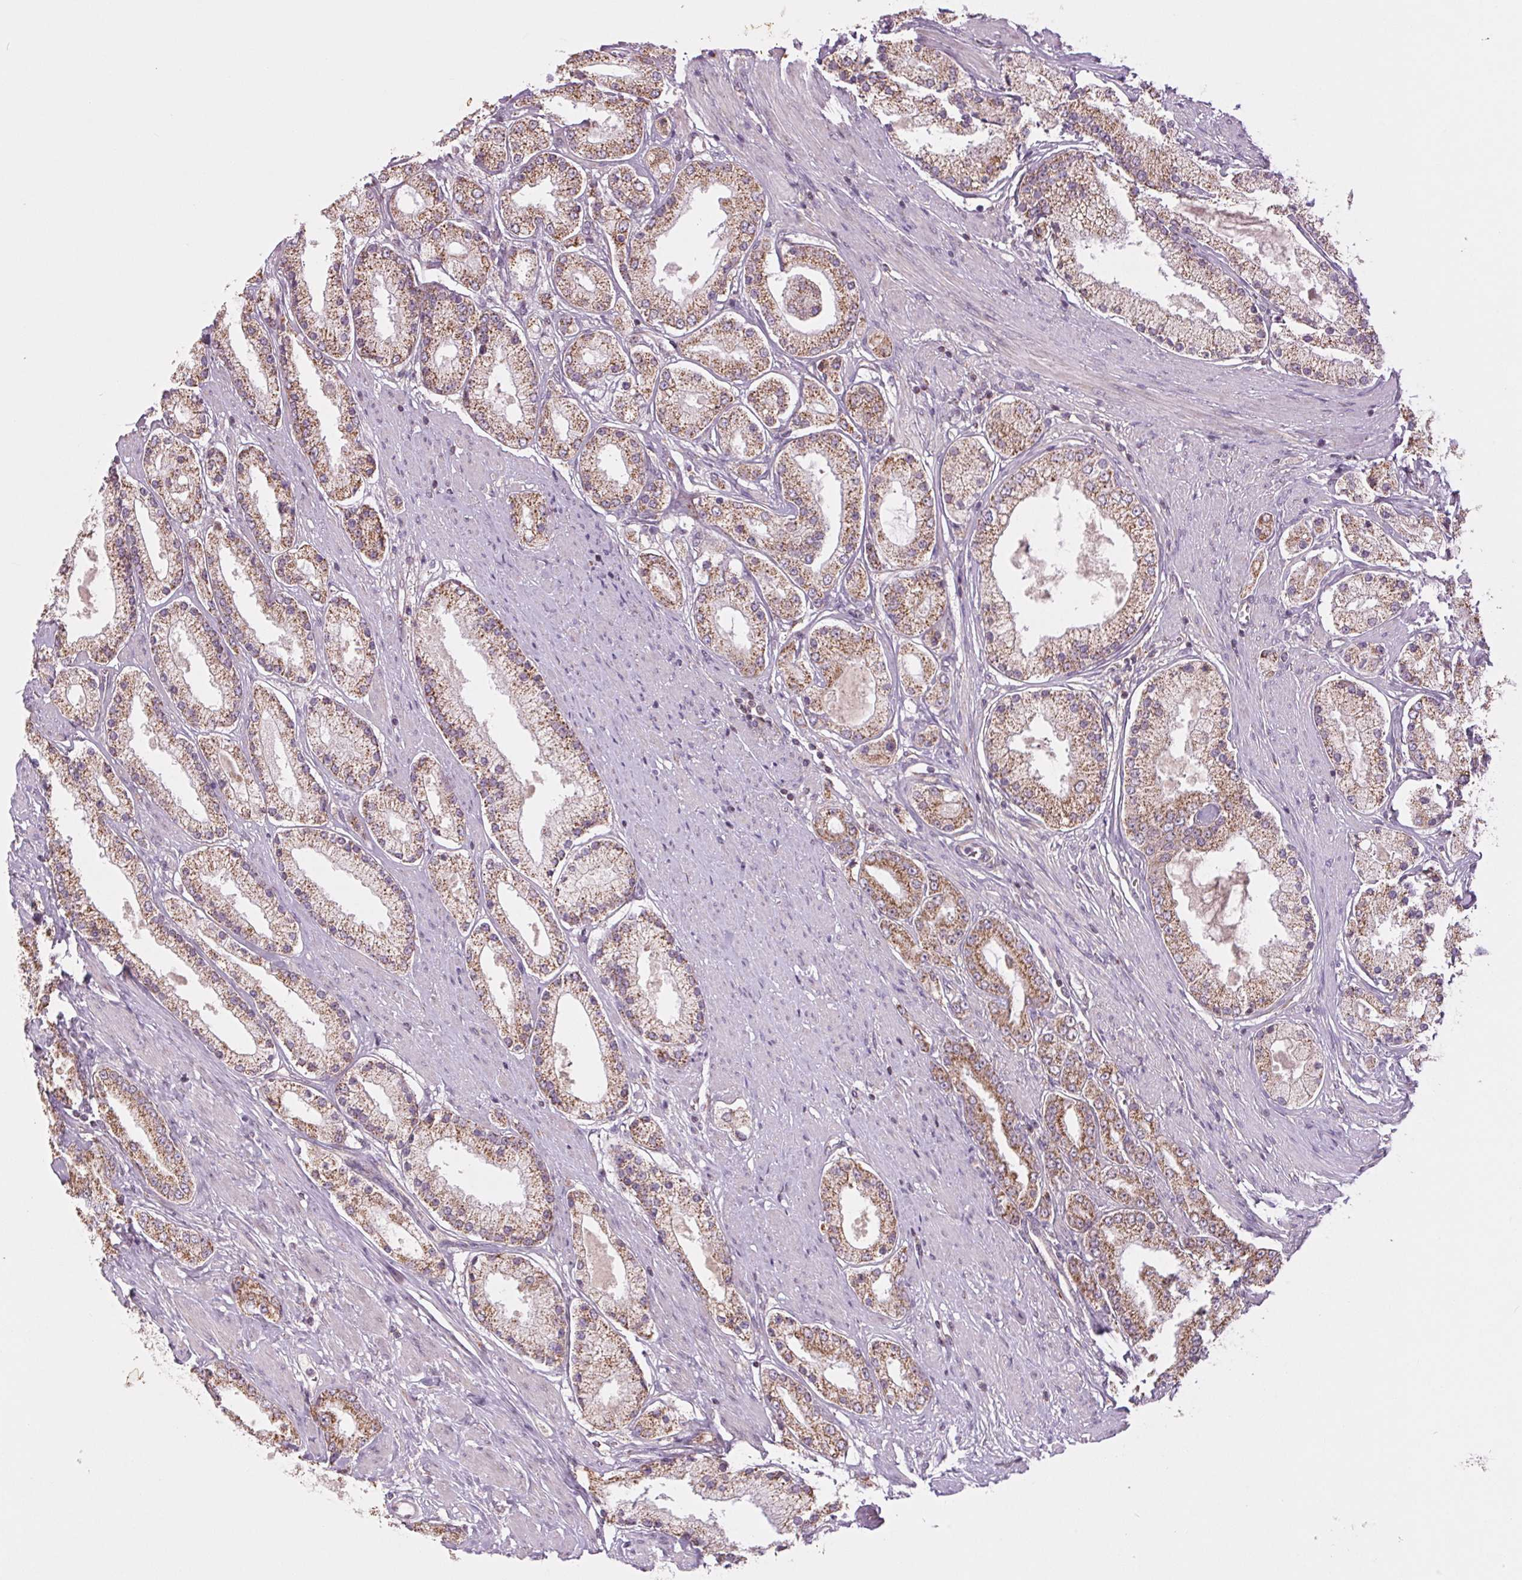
{"staining": {"intensity": "moderate", "quantity": ">75%", "location": "cytoplasmic/membranous"}, "tissue": "prostate cancer", "cell_type": "Tumor cells", "image_type": "cancer", "snomed": [{"axis": "morphology", "description": "Adenocarcinoma, High grade"}, {"axis": "topography", "description": "Prostate"}], "caption": "Approximately >75% of tumor cells in human prostate cancer (high-grade adenocarcinoma) demonstrate moderate cytoplasmic/membranous protein staining as visualized by brown immunohistochemical staining.", "gene": "MAP3K5", "patient": {"sex": "male", "age": 67}}